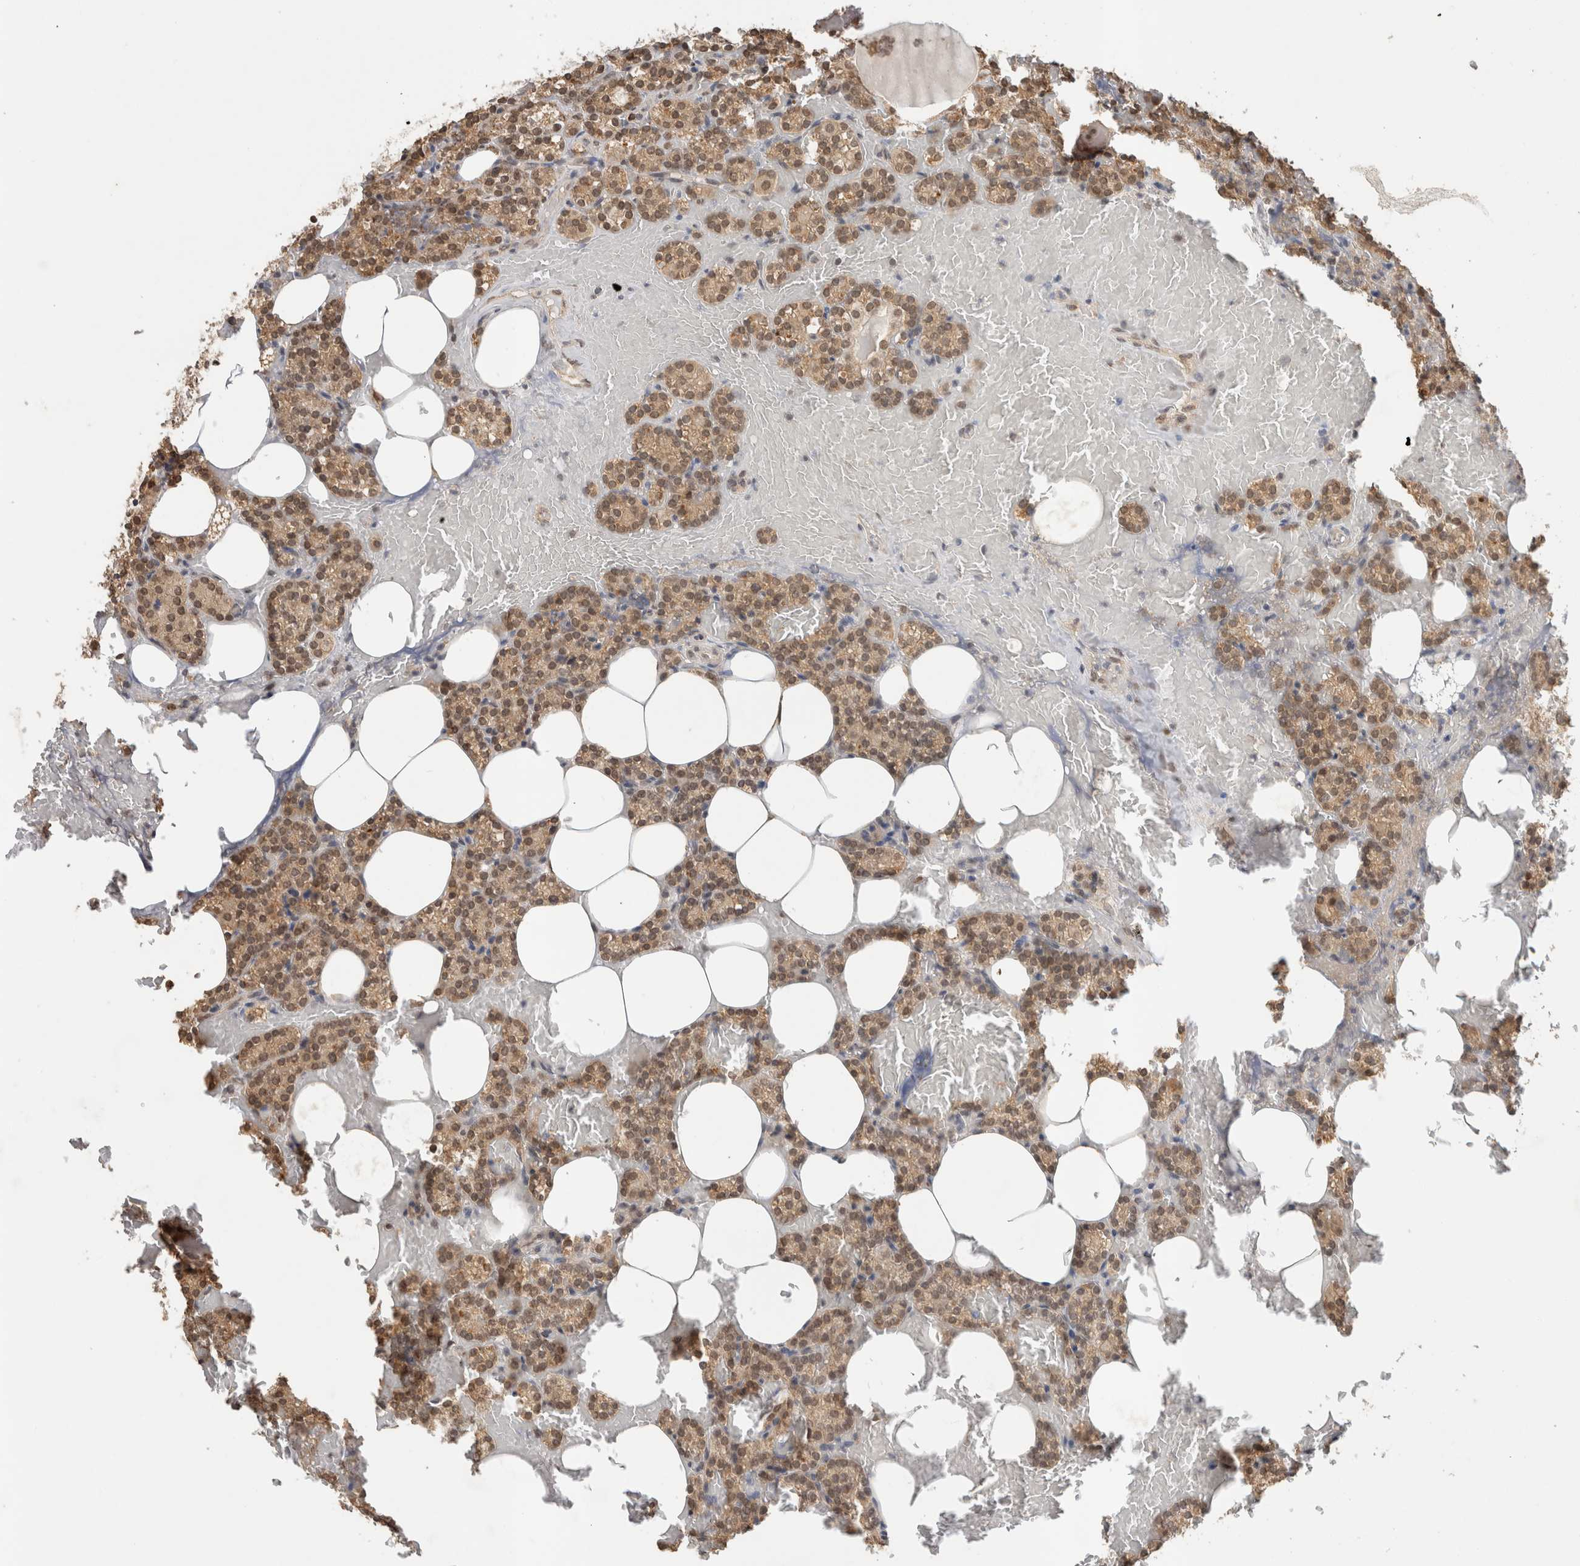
{"staining": {"intensity": "strong", "quantity": ">75%", "location": "cytoplasmic/membranous,nuclear"}, "tissue": "parathyroid gland", "cell_type": "Glandular cells", "image_type": "normal", "snomed": [{"axis": "morphology", "description": "Normal tissue, NOS"}, {"axis": "topography", "description": "Parathyroid gland"}], "caption": "Immunohistochemistry (IHC) of normal parathyroid gland displays high levels of strong cytoplasmic/membranous,nuclear positivity in about >75% of glandular cells.", "gene": "C1orf21", "patient": {"sex": "female", "age": 78}}